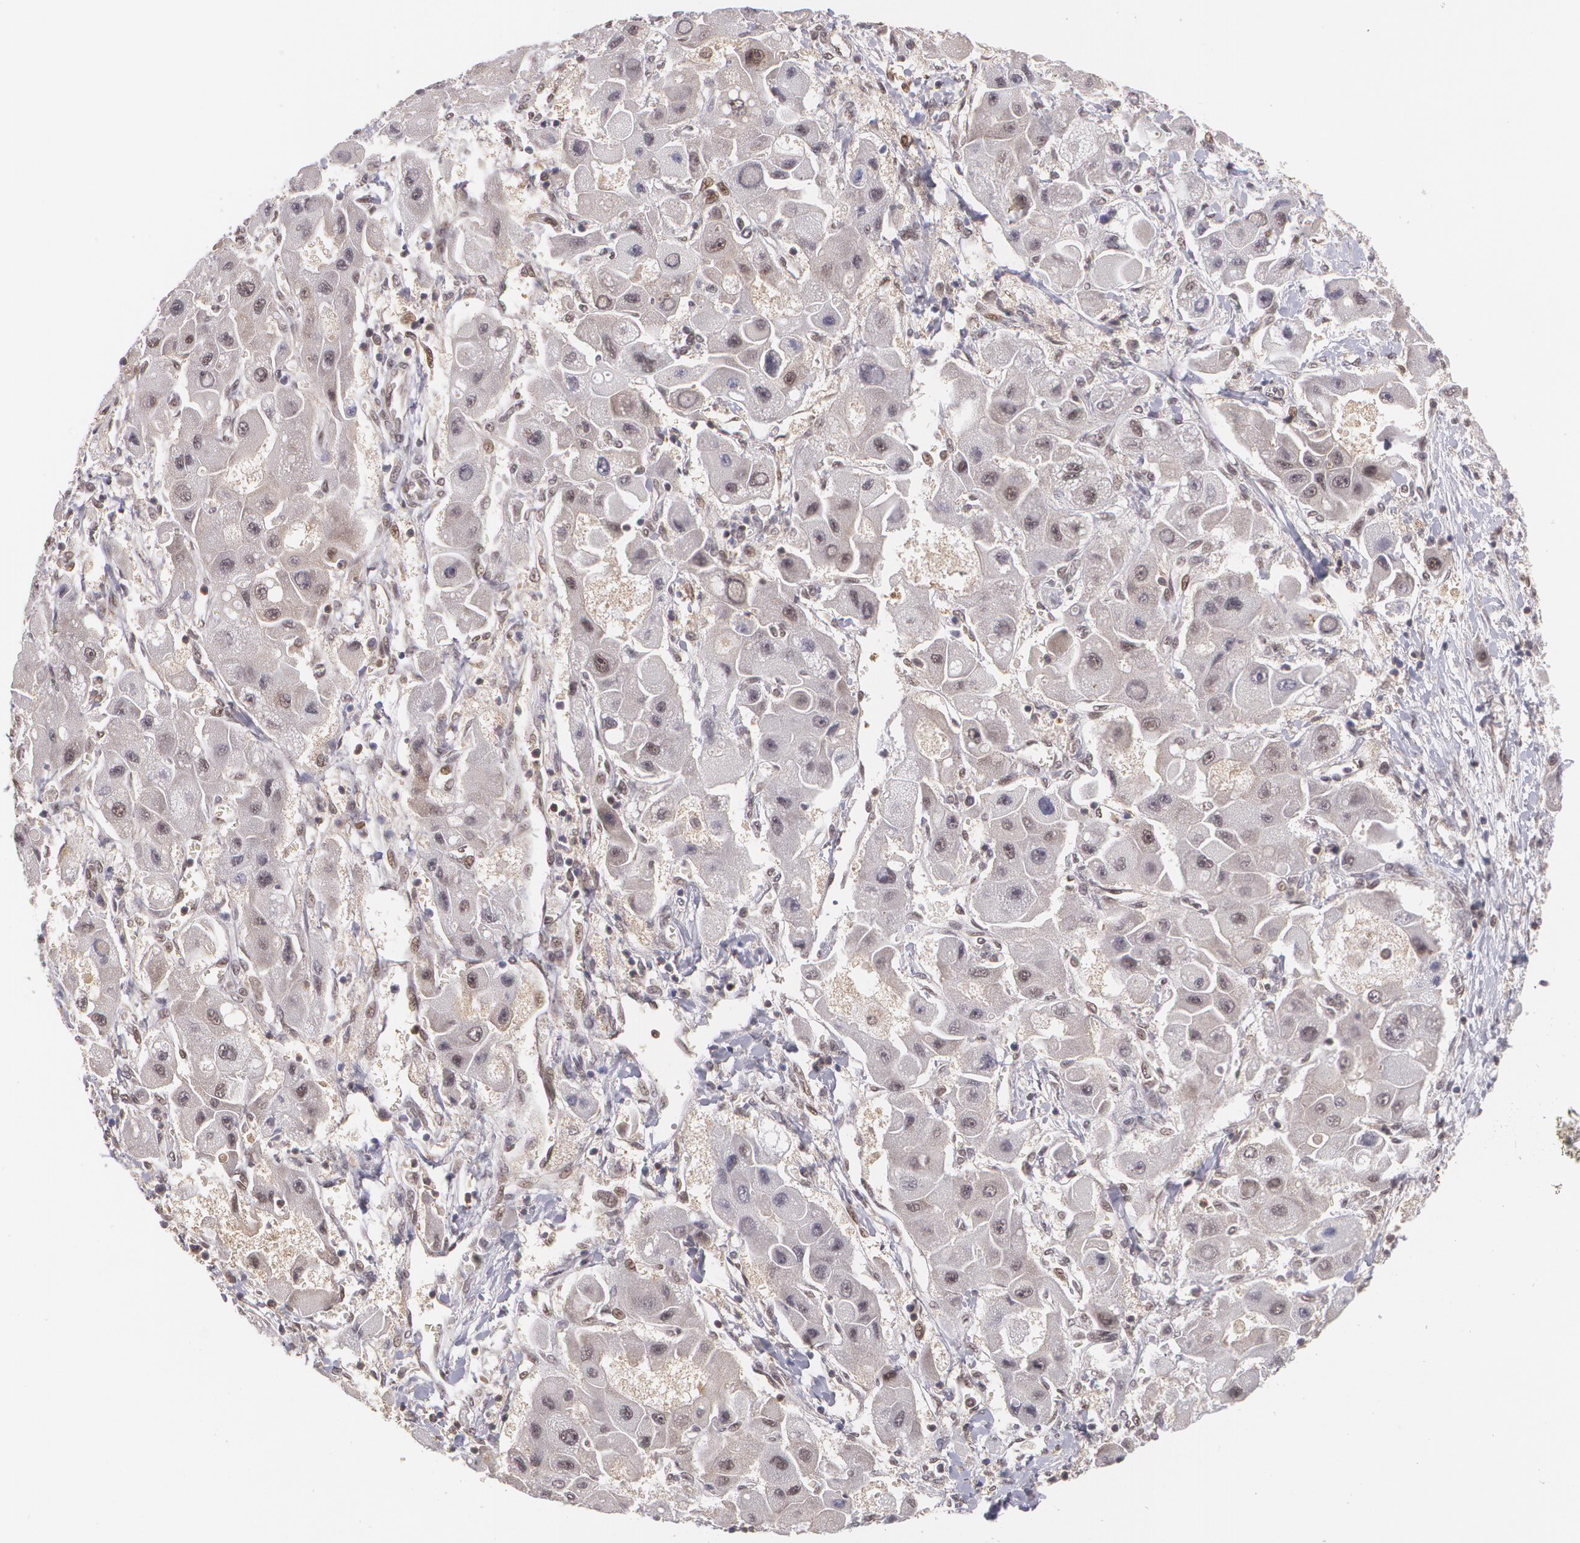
{"staining": {"intensity": "weak", "quantity": "<25%", "location": "cytoplasmic/membranous,nuclear"}, "tissue": "liver cancer", "cell_type": "Tumor cells", "image_type": "cancer", "snomed": [{"axis": "morphology", "description": "Carcinoma, Hepatocellular, NOS"}, {"axis": "topography", "description": "Liver"}], "caption": "This is a photomicrograph of immunohistochemistry staining of liver hepatocellular carcinoma, which shows no expression in tumor cells. (DAB IHC visualized using brightfield microscopy, high magnification).", "gene": "CUL2", "patient": {"sex": "male", "age": 24}}